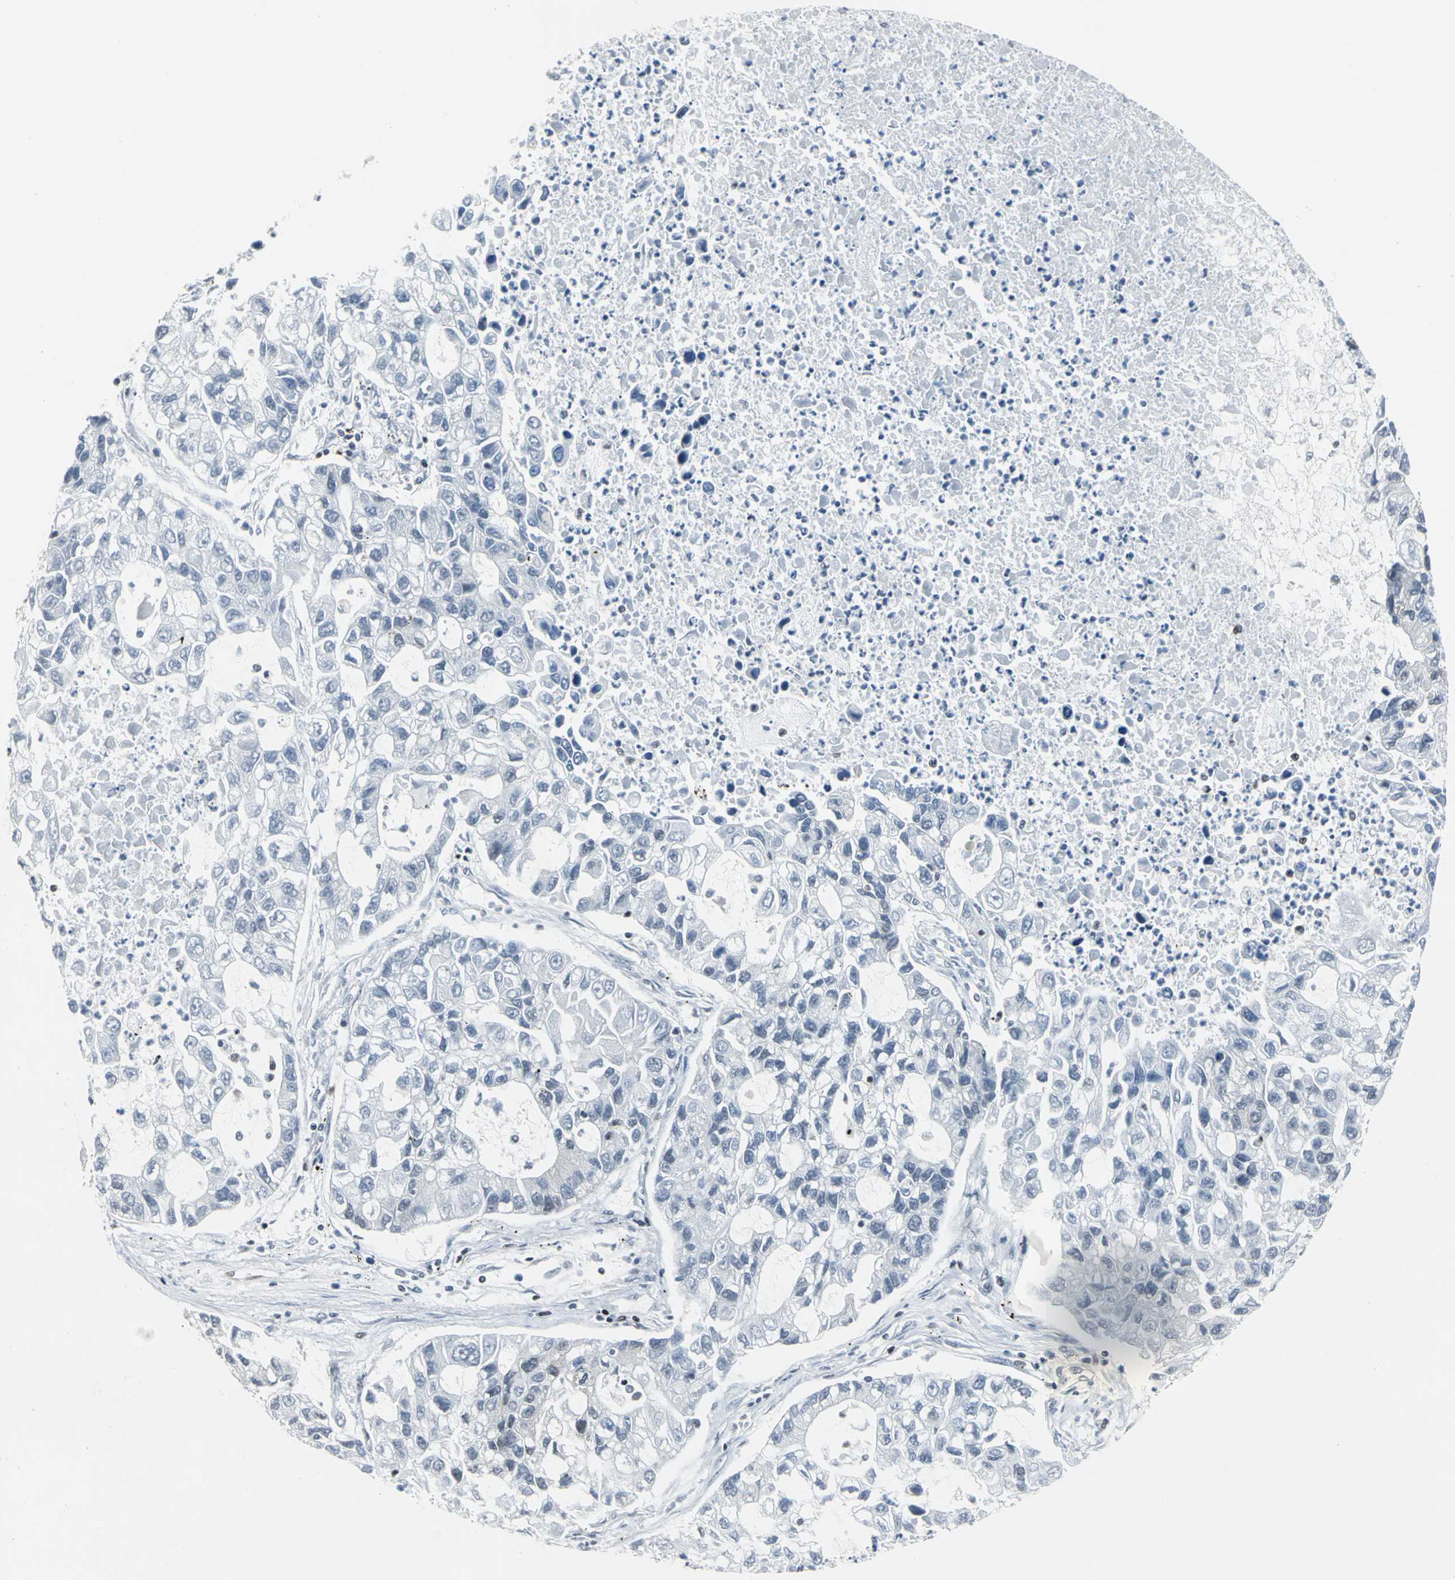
{"staining": {"intensity": "negative", "quantity": "none", "location": "none"}, "tissue": "lung cancer", "cell_type": "Tumor cells", "image_type": "cancer", "snomed": [{"axis": "morphology", "description": "Adenocarcinoma, NOS"}, {"axis": "topography", "description": "Lung"}], "caption": "A high-resolution image shows immunohistochemistry (IHC) staining of lung adenocarcinoma, which exhibits no significant positivity in tumor cells.", "gene": "HNRNPD", "patient": {"sex": "female", "age": 51}}